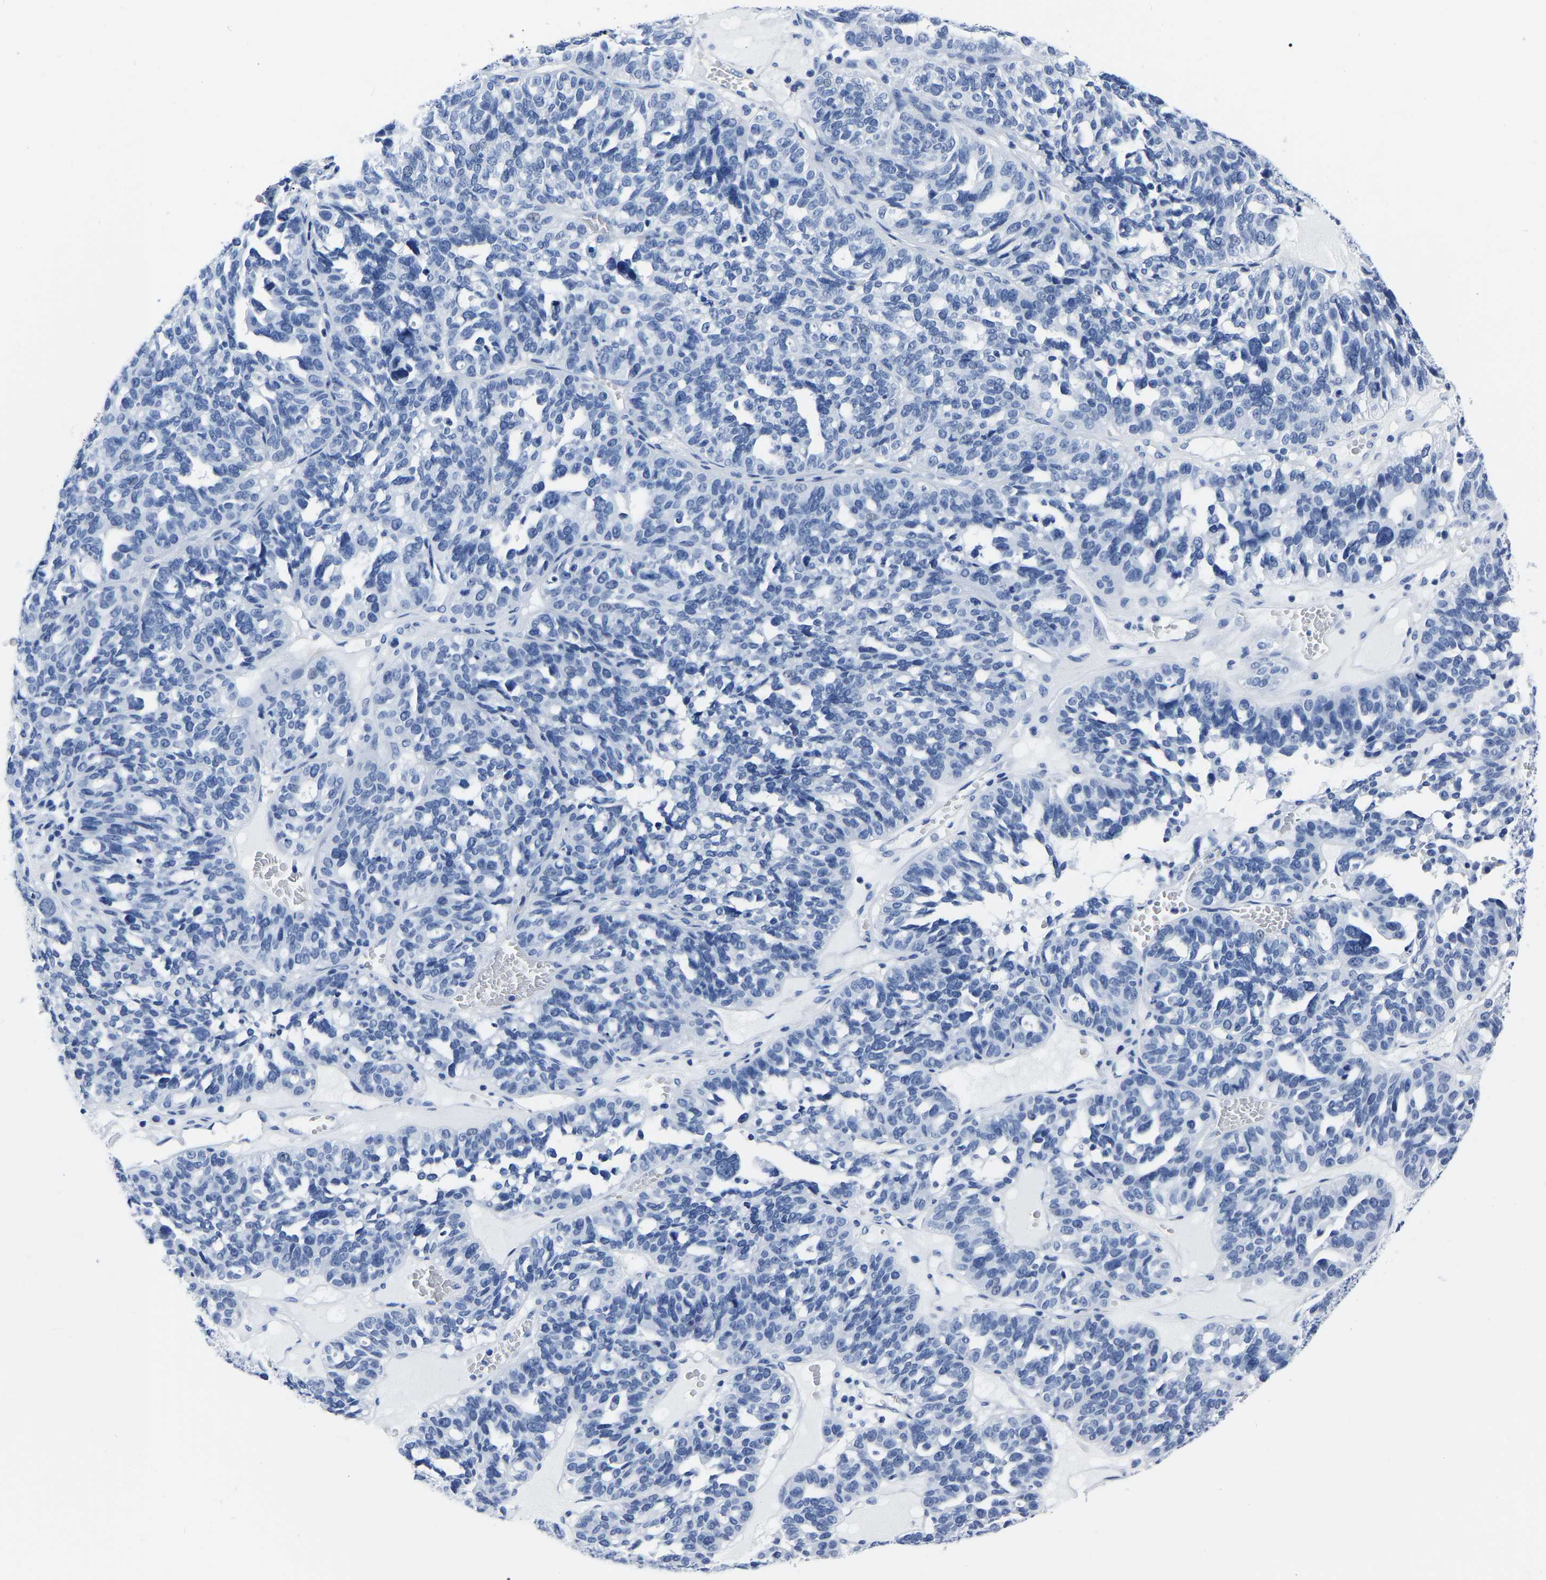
{"staining": {"intensity": "negative", "quantity": "none", "location": "none"}, "tissue": "ovarian cancer", "cell_type": "Tumor cells", "image_type": "cancer", "snomed": [{"axis": "morphology", "description": "Cystadenocarcinoma, serous, NOS"}, {"axis": "topography", "description": "Ovary"}], "caption": "This photomicrograph is of ovarian serous cystadenocarcinoma stained with immunohistochemistry to label a protein in brown with the nuclei are counter-stained blue. There is no expression in tumor cells.", "gene": "IMPG2", "patient": {"sex": "female", "age": 59}}